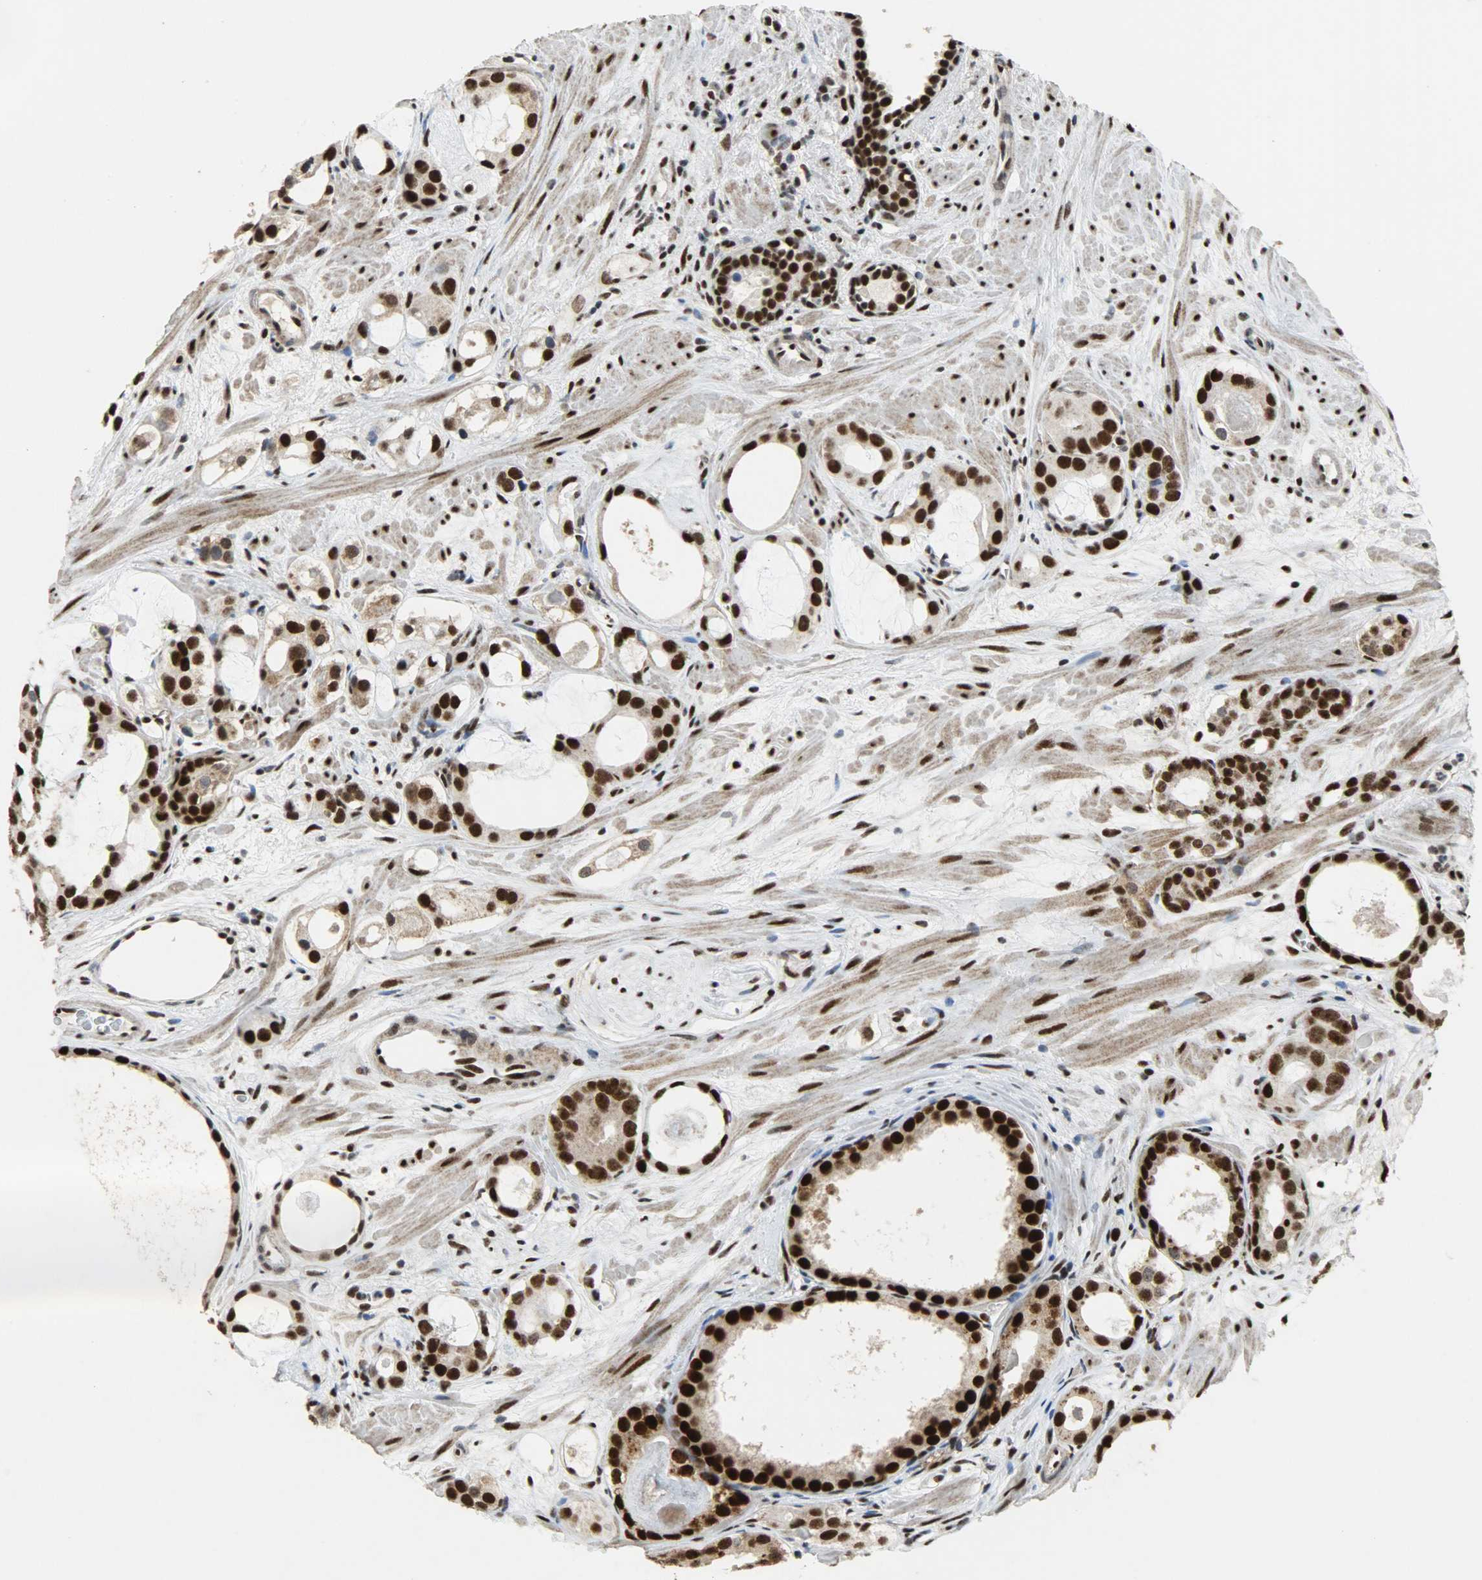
{"staining": {"intensity": "strong", "quantity": ">75%", "location": "cytoplasmic/membranous,nuclear"}, "tissue": "prostate cancer", "cell_type": "Tumor cells", "image_type": "cancer", "snomed": [{"axis": "morphology", "description": "Adenocarcinoma, Low grade"}, {"axis": "topography", "description": "Prostate"}], "caption": "Protein staining demonstrates strong cytoplasmic/membranous and nuclear positivity in about >75% of tumor cells in prostate cancer (adenocarcinoma (low-grade)).", "gene": "SSB", "patient": {"sex": "male", "age": 57}}